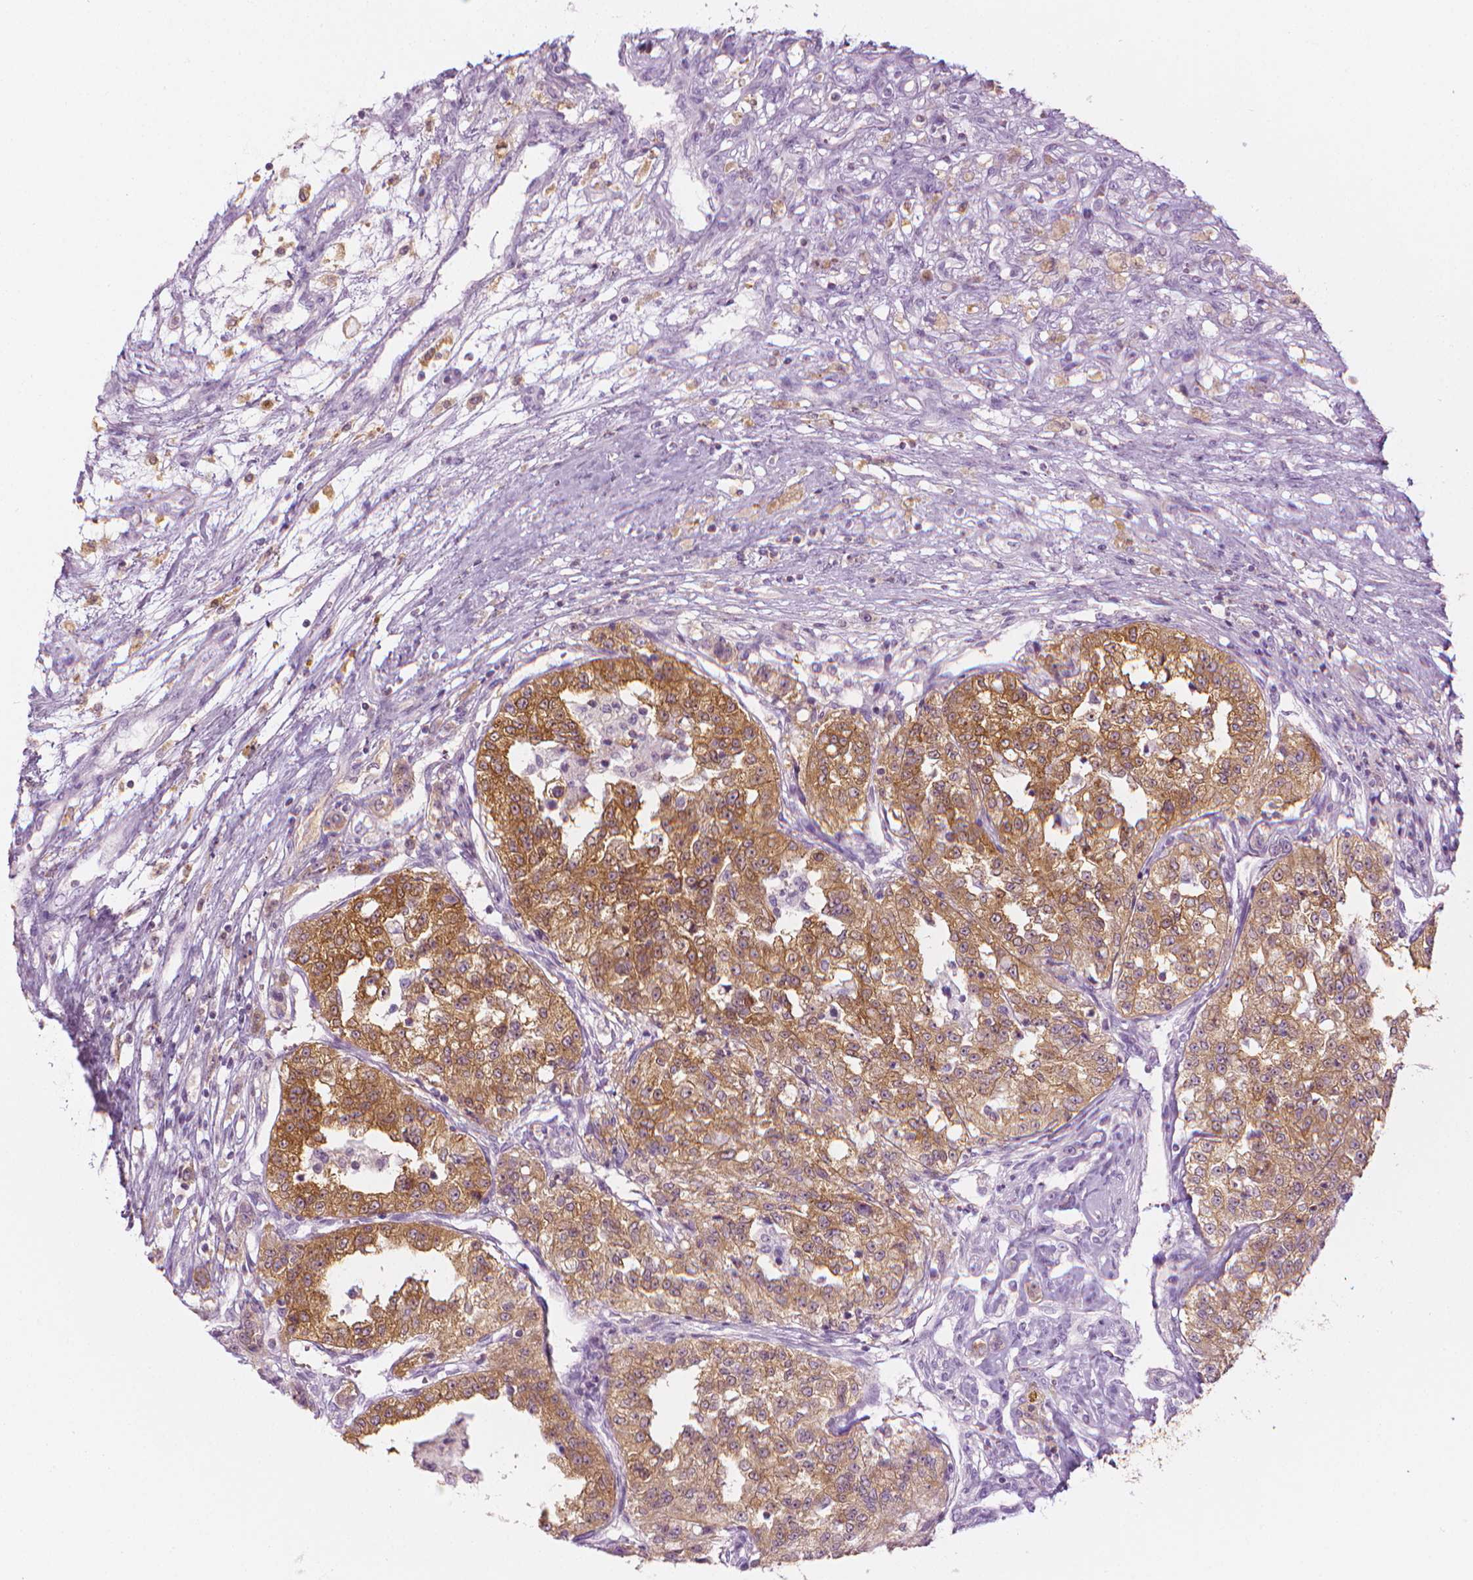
{"staining": {"intensity": "moderate", "quantity": ">75%", "location": "cytoplasmic/membranous"}, "tissue": "renal cancer", "cell_type": "Tumor cells", "image_type": "cancer", "snomed": [{"axis": "morphology", "description": "Adenocarcinoma, NOS"}, {"axis": "topography", "description": "Kidney"}], "caption": "Immunohistochemical staining of human adenocarcinoma (renal) shows medium levels of moderate cytoplasmic/membranous protein expression in about >75% of tumor cells. The protein is stained brown, and the nuclei are stained in blue (DAB (3,3'-diaminobenzidine) IHC with brightfield microscopy, high magnification).", "gene": "SHMT1", "patient": {"sex": "female", "age": 63}}